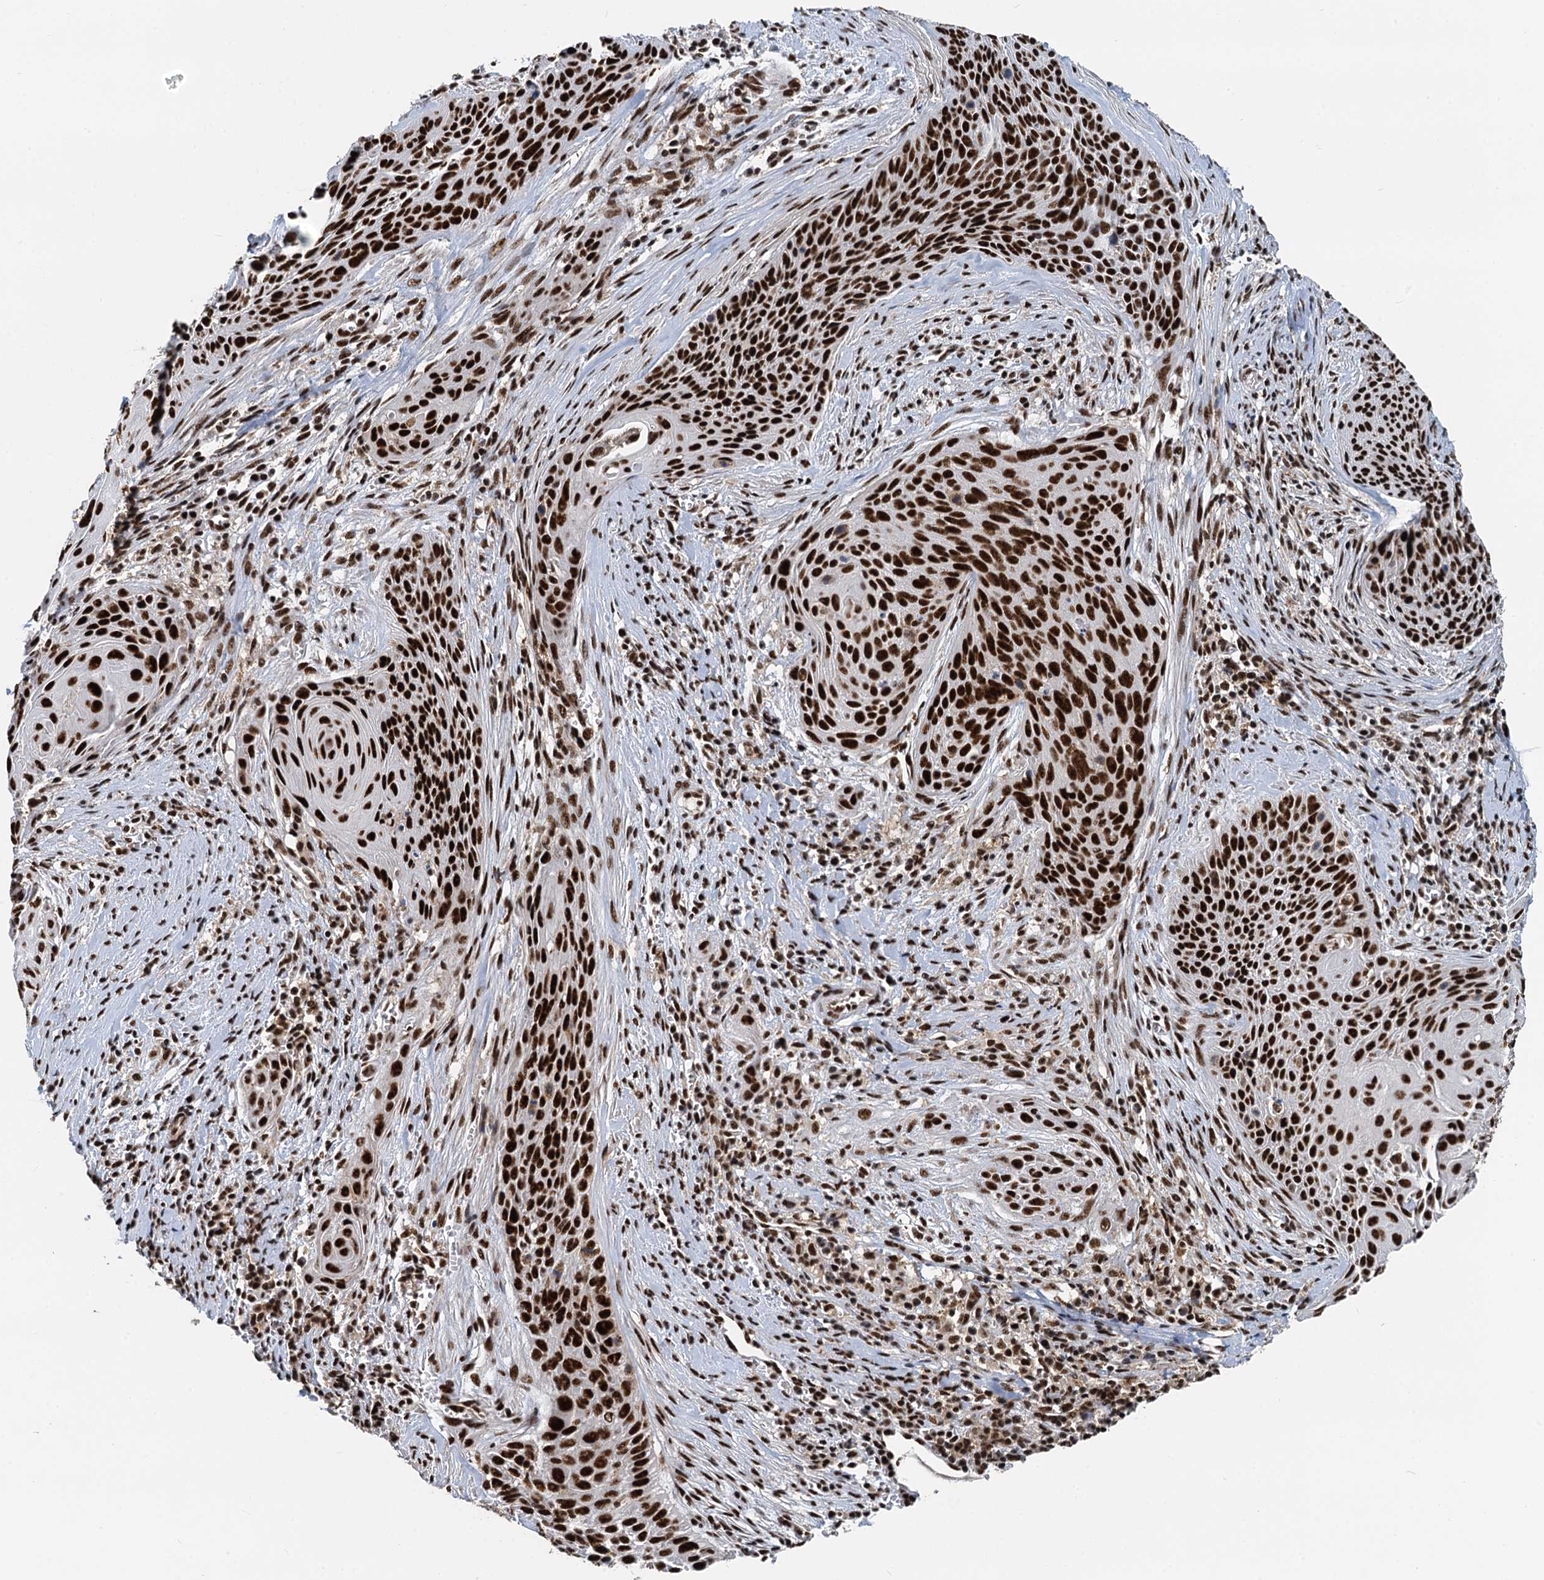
{"staining": {"intensity": "strong", "quantity": ">75%", "location": "nuclear"}, "tissue": "cervical cancer", "cell_type": "Tumor cells", "image_type": "cancer", "snomed": [{"axis": "morphology", "description": "Squamous cell carcinoma, NOS"}, {"axis": "topography", "description": "Cervix"}], "caption": "A brown stain highlights strong nuclear expression of a protein in cervical cancer (squamous cell carcinoma) tumor cells.", "gene": "RBM26", "patient": {"sex": "female", "age": 55}}